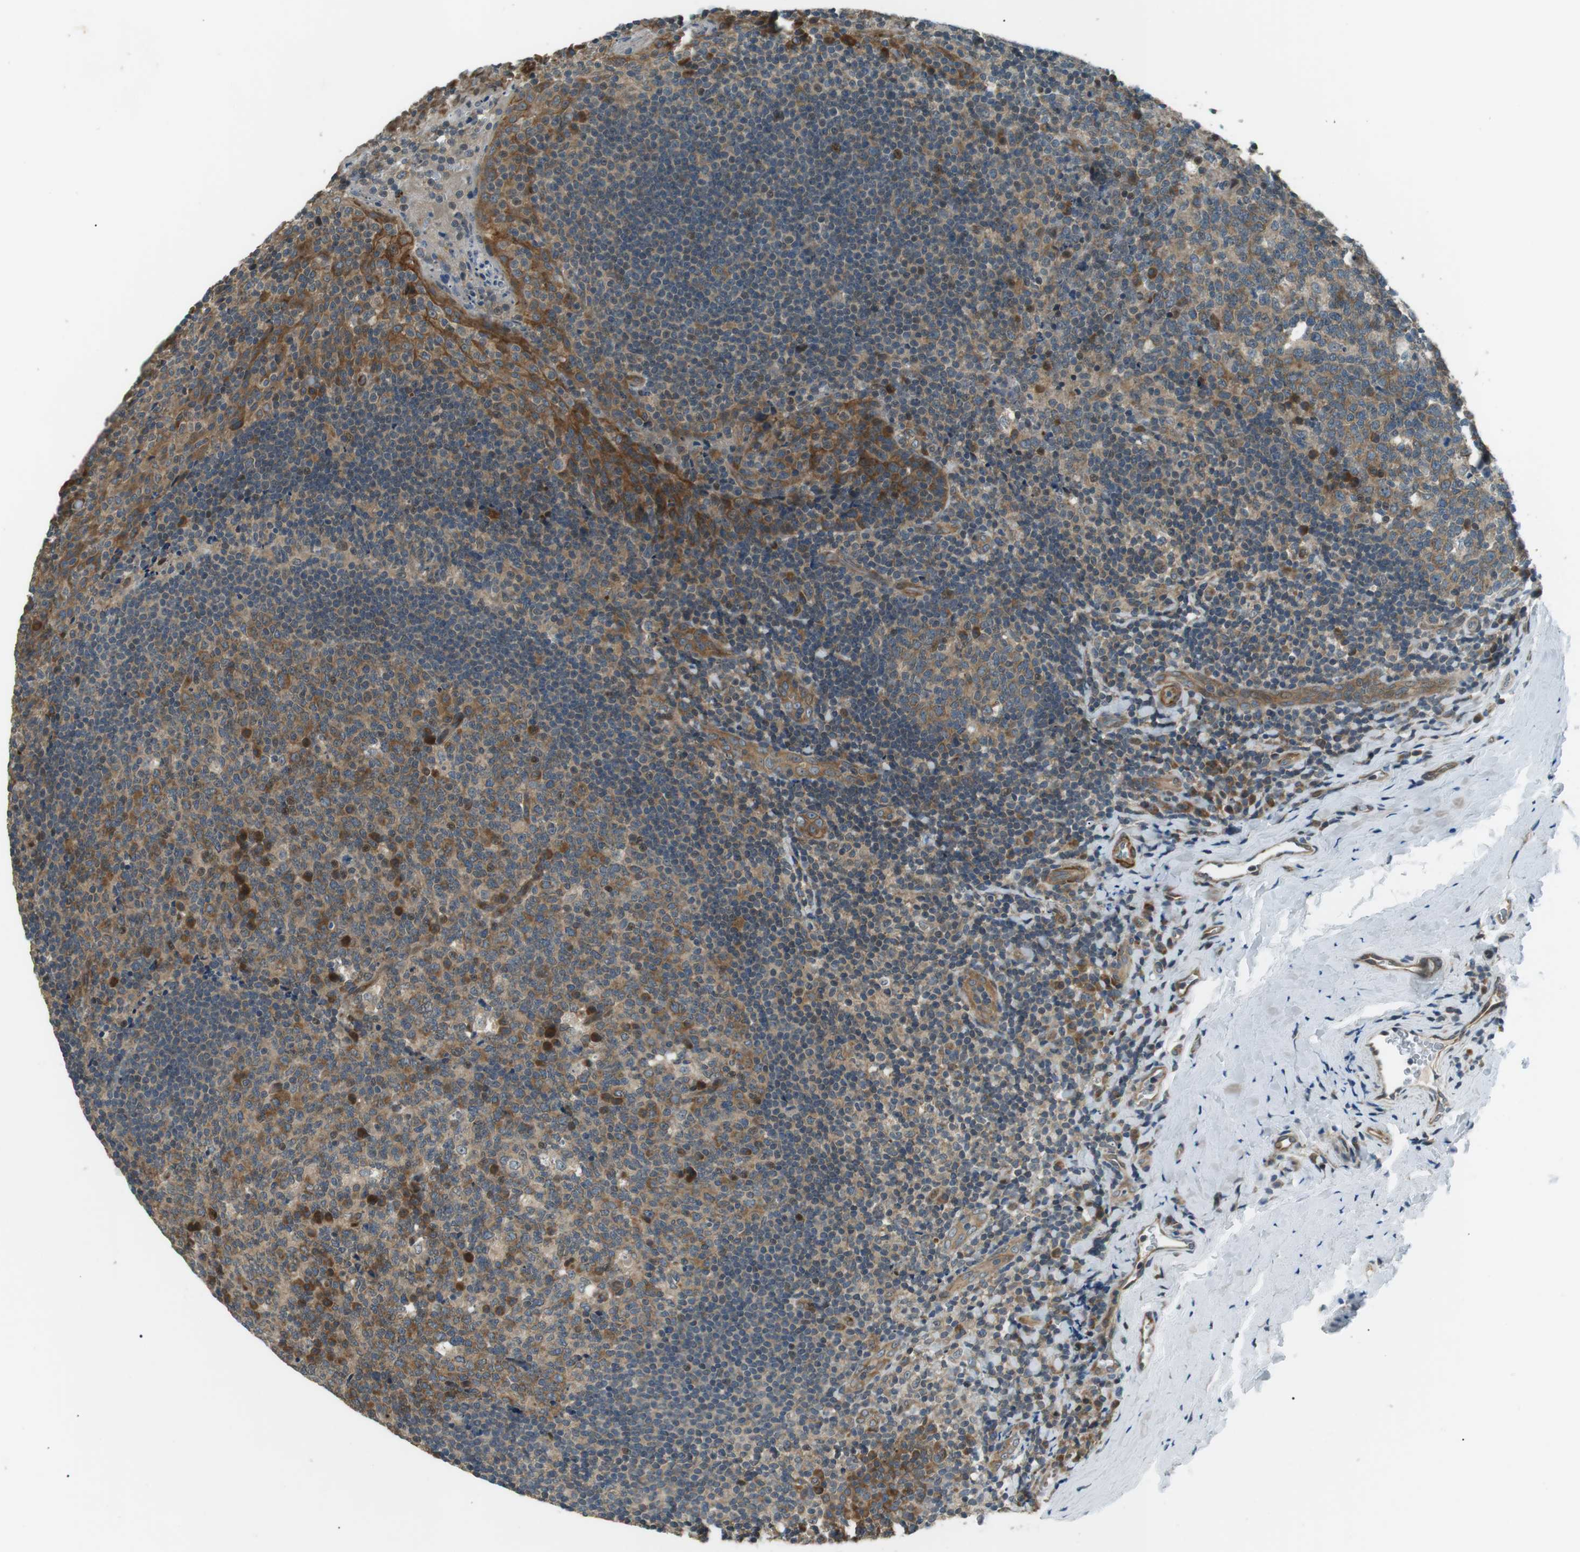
{"staining": {"intensity": "moderate", "quantity": ">75%", "location": "cytoplasmic/membranous"}, "tissue": "tonsil", "cell_type": "Germinal center cells", "image_type": "normal", "snomed": [{"axis": "morphology", "description": "Normal tissue, NOS"}, {"axis": "topography", "description": "Tonsil"}], "caption": "This micrograph demonstrates benign tonsil stained with IHC to label a protein in brown. The cytoplasmic/membranous of germinal center cells show moderate positivity for the protein. Nuclei are counter-stained blue.", "gene": "TMEM74", "patient": {"sex": "male", "age": 17}}